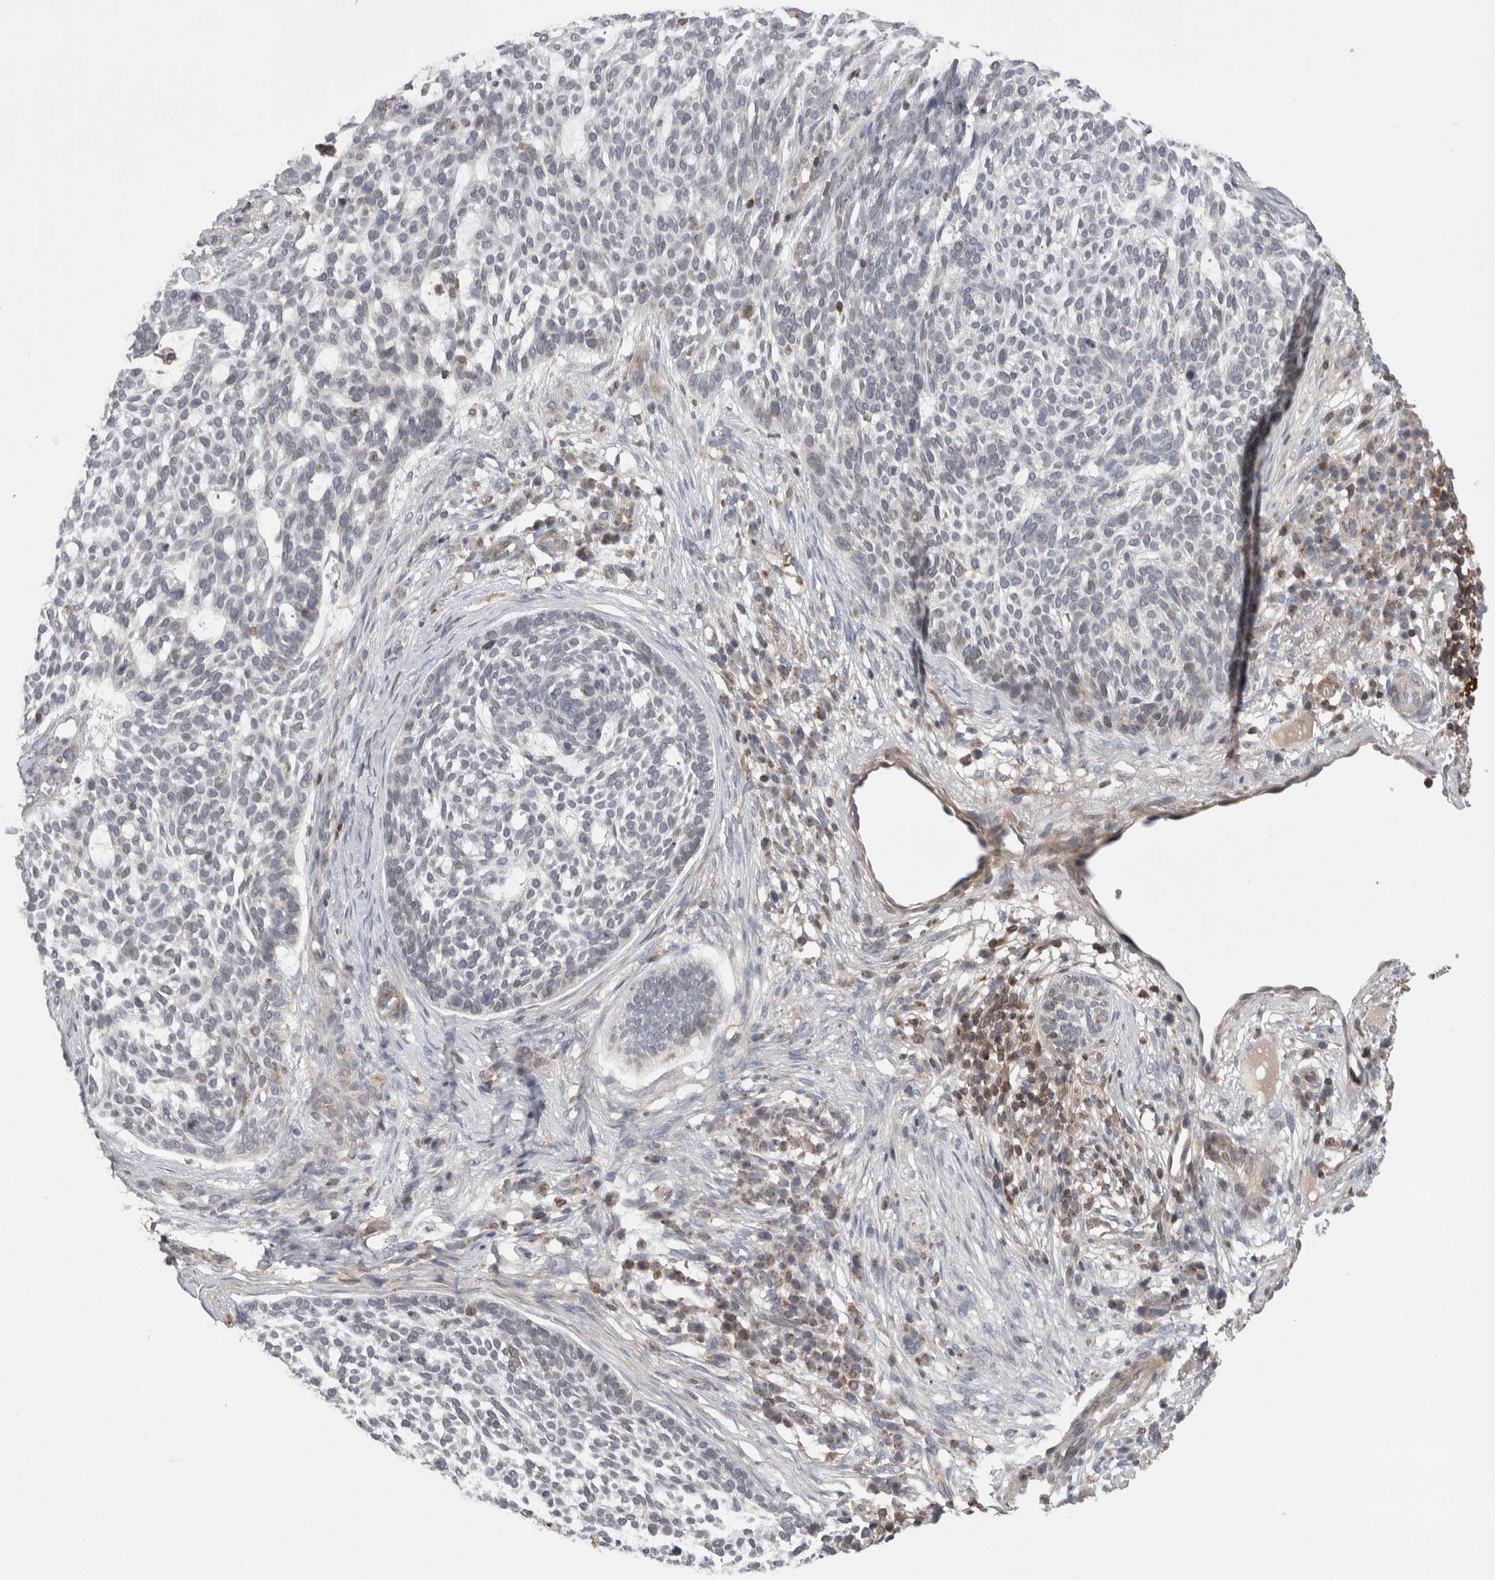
{"staining": {"intensity": "negative", "quantity": "none", "location": "none"}, "tissue": "skin cancer", "cell_type": "Tumor cells", "image_type": "cancer", "snomed": [{"axis": "morphology", "description": "Basal cell carcinoma"}, {"axis": "topography", "description": "Skin"}], "caption": "IHC of human basal cell carcinoma (skin) exhibits no expression in tumor cells. (IHC, brightfield microscopy, high magnification).", "gene": "DARS2", "patient": {"sex": "female", "age": 64}}